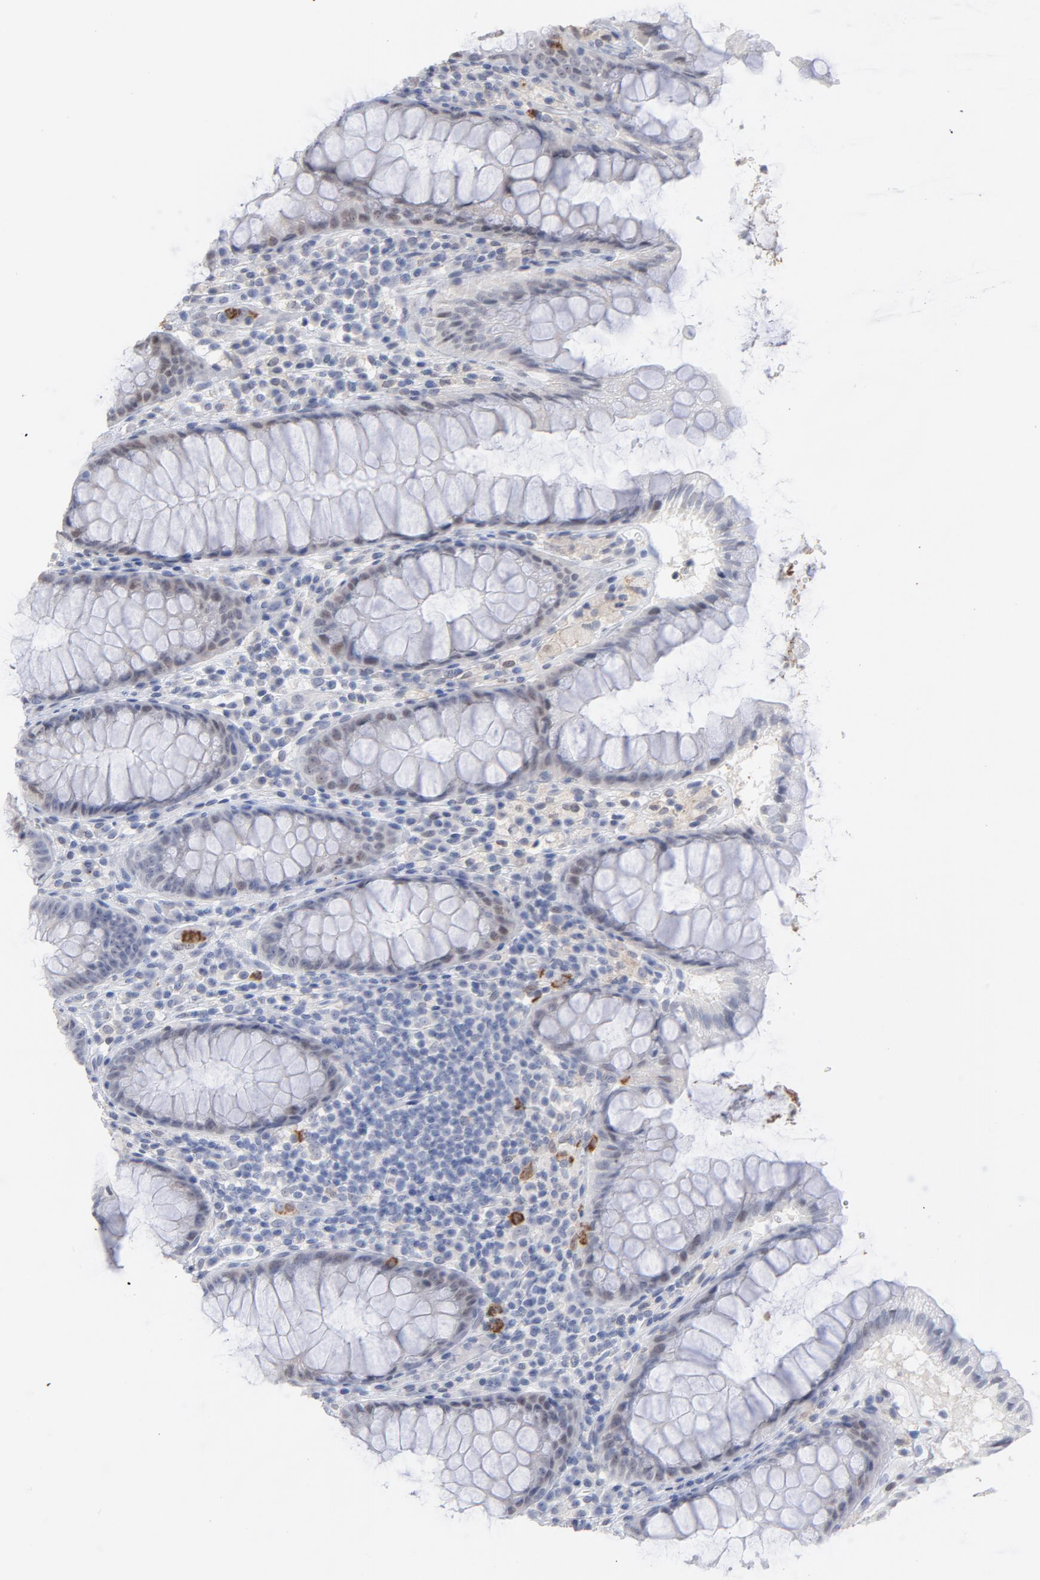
{"staining": {"intensity": "negative", "quantity": "none", "location": "none"}, "tissue": "colon", "cell_type": "Endothelial cells", "image_type": "normal", "snomed": [{"axis": "morphology", "description": "Normal tissue, NOS"}, {"axis": "topography", "description": "Colon"}], "caption": "IHC image of unremarkable colon stained for a protein (brown), which demonstrates no expression in endothelial cells.", "gene": "PNMA1", "patient": {"sex": "female", "age": 46}}